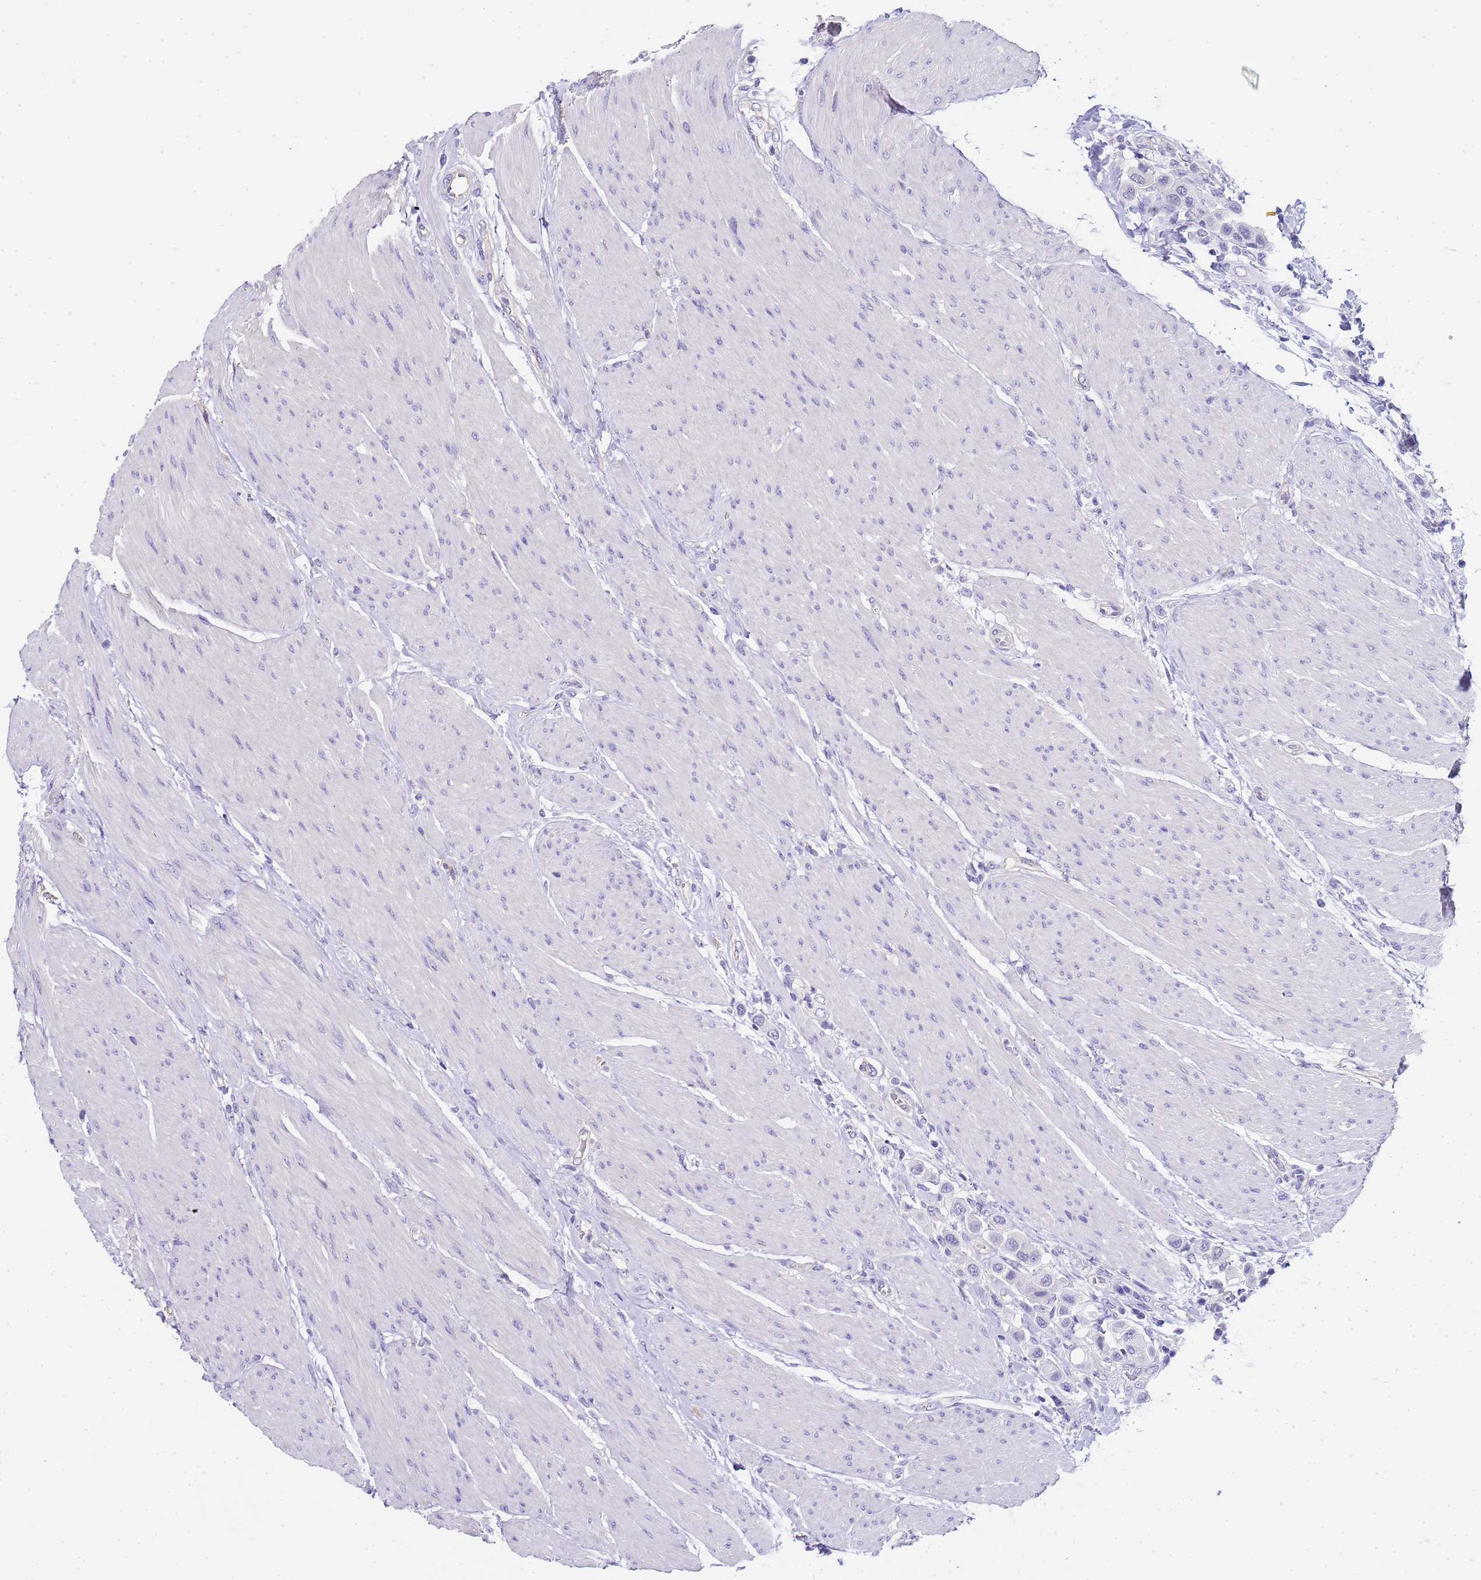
{"staining": {"intensity": "negative", "quantity": "none", "location": "none"}, "tissue": "urothelial cancer", "cell_type": "Tumor cells", "image_type": "cancer", "snomed": [{"axis": "morphology", "description": "Urothelial carcinoma, High grade"}, {"axis": "topography", "description": "Urinary bladder"}], "caption": "Photomicrograph shows no protein positivity in tumor cells of urothelial carcinoma (high-grade) tissue. (Brightfield microscopy of DAB (3,3'-diaminobenzidine) immunohistochemistry at high magnification).", "gene": "CTRC", "patient": {"sex": "male", "age": 50}}